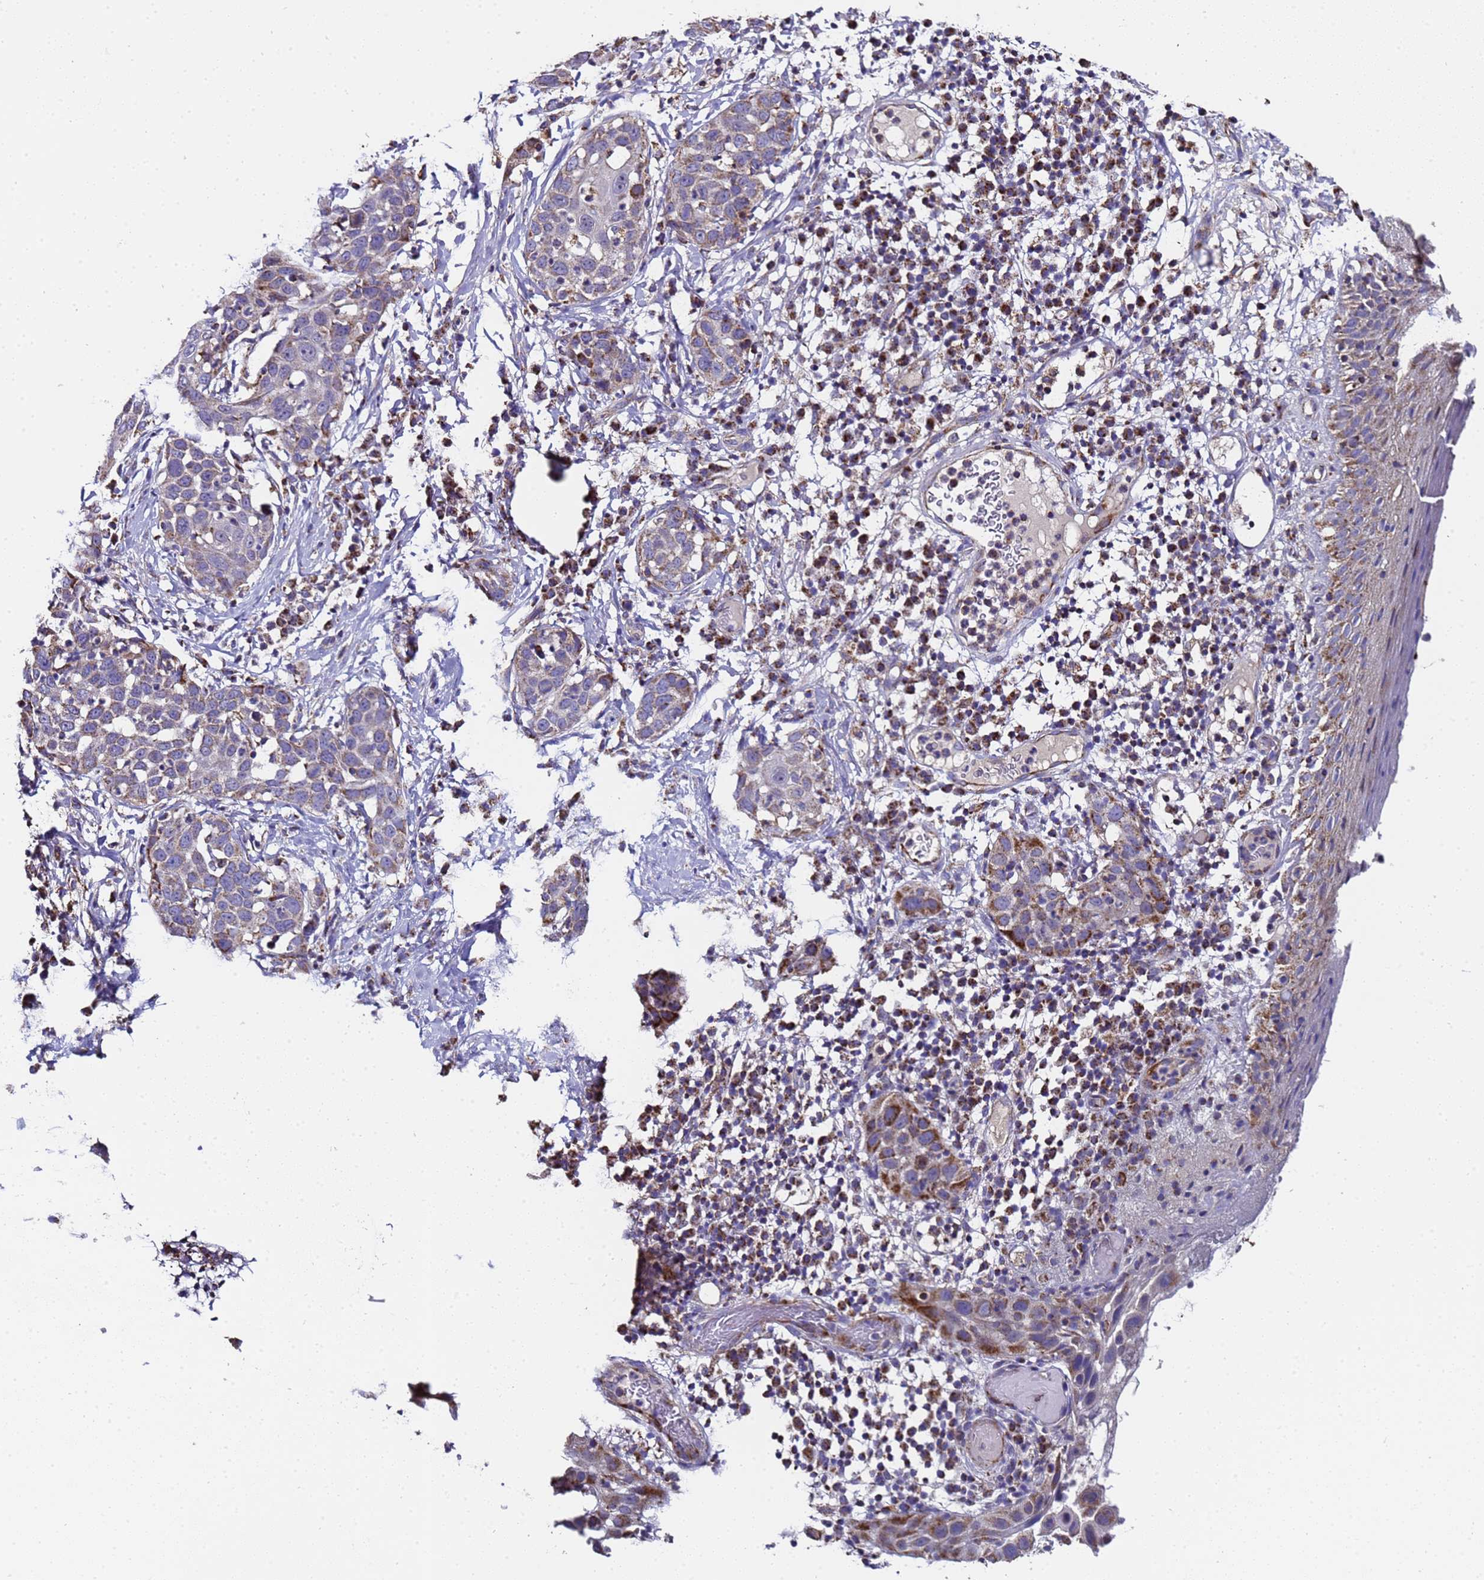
{"staining": {"intensity": "strong", "quantity": "<25%", "location": "cytoplasmic/membranous"}, "tissue": "skin cancer", "cell_type": "Tumor cells", "image_type": "cancer", "snomed": [{"axis": "morphology", "description": "Squamous cell carcinoma, NOS"}, {"axis": "topography", "description": "Skin"}], "caption": "Immunohistochemical staining of human skin cancer shows strong cytoplasmic/membranous protein staining in about <25% of tumor cells.", "gene": "MRPS12", "patient": {"sex": "female", "age": 44}}